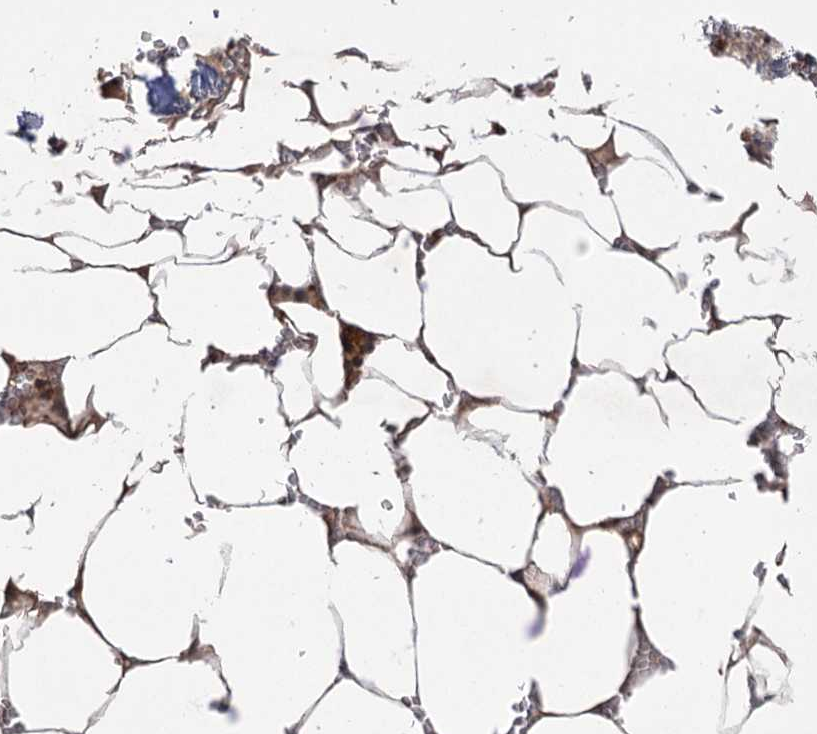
{"staining": {"intensity": "moderate", "quantity": "<25%", "location": "cytoplasmic/membranous"}, "tissue": "bone marrow", "cell_type": "Hematopoietic cells", "image_type": "normal", "snomed": [{"axis": "morphology", "description": "Normal tissue, NOS"}, {"axis": "topography", "description": "Bone marrow"}], "caption": "This micrograph demonstrates immunohistochemistry (IHC) staining of benign human bone marrow, with low moderate cytoplasmic/membranous positivity in approximately <25% of hematopoietic cells.", "gene": "TENM2", "patient": {"sex": "male", "age": 70}}